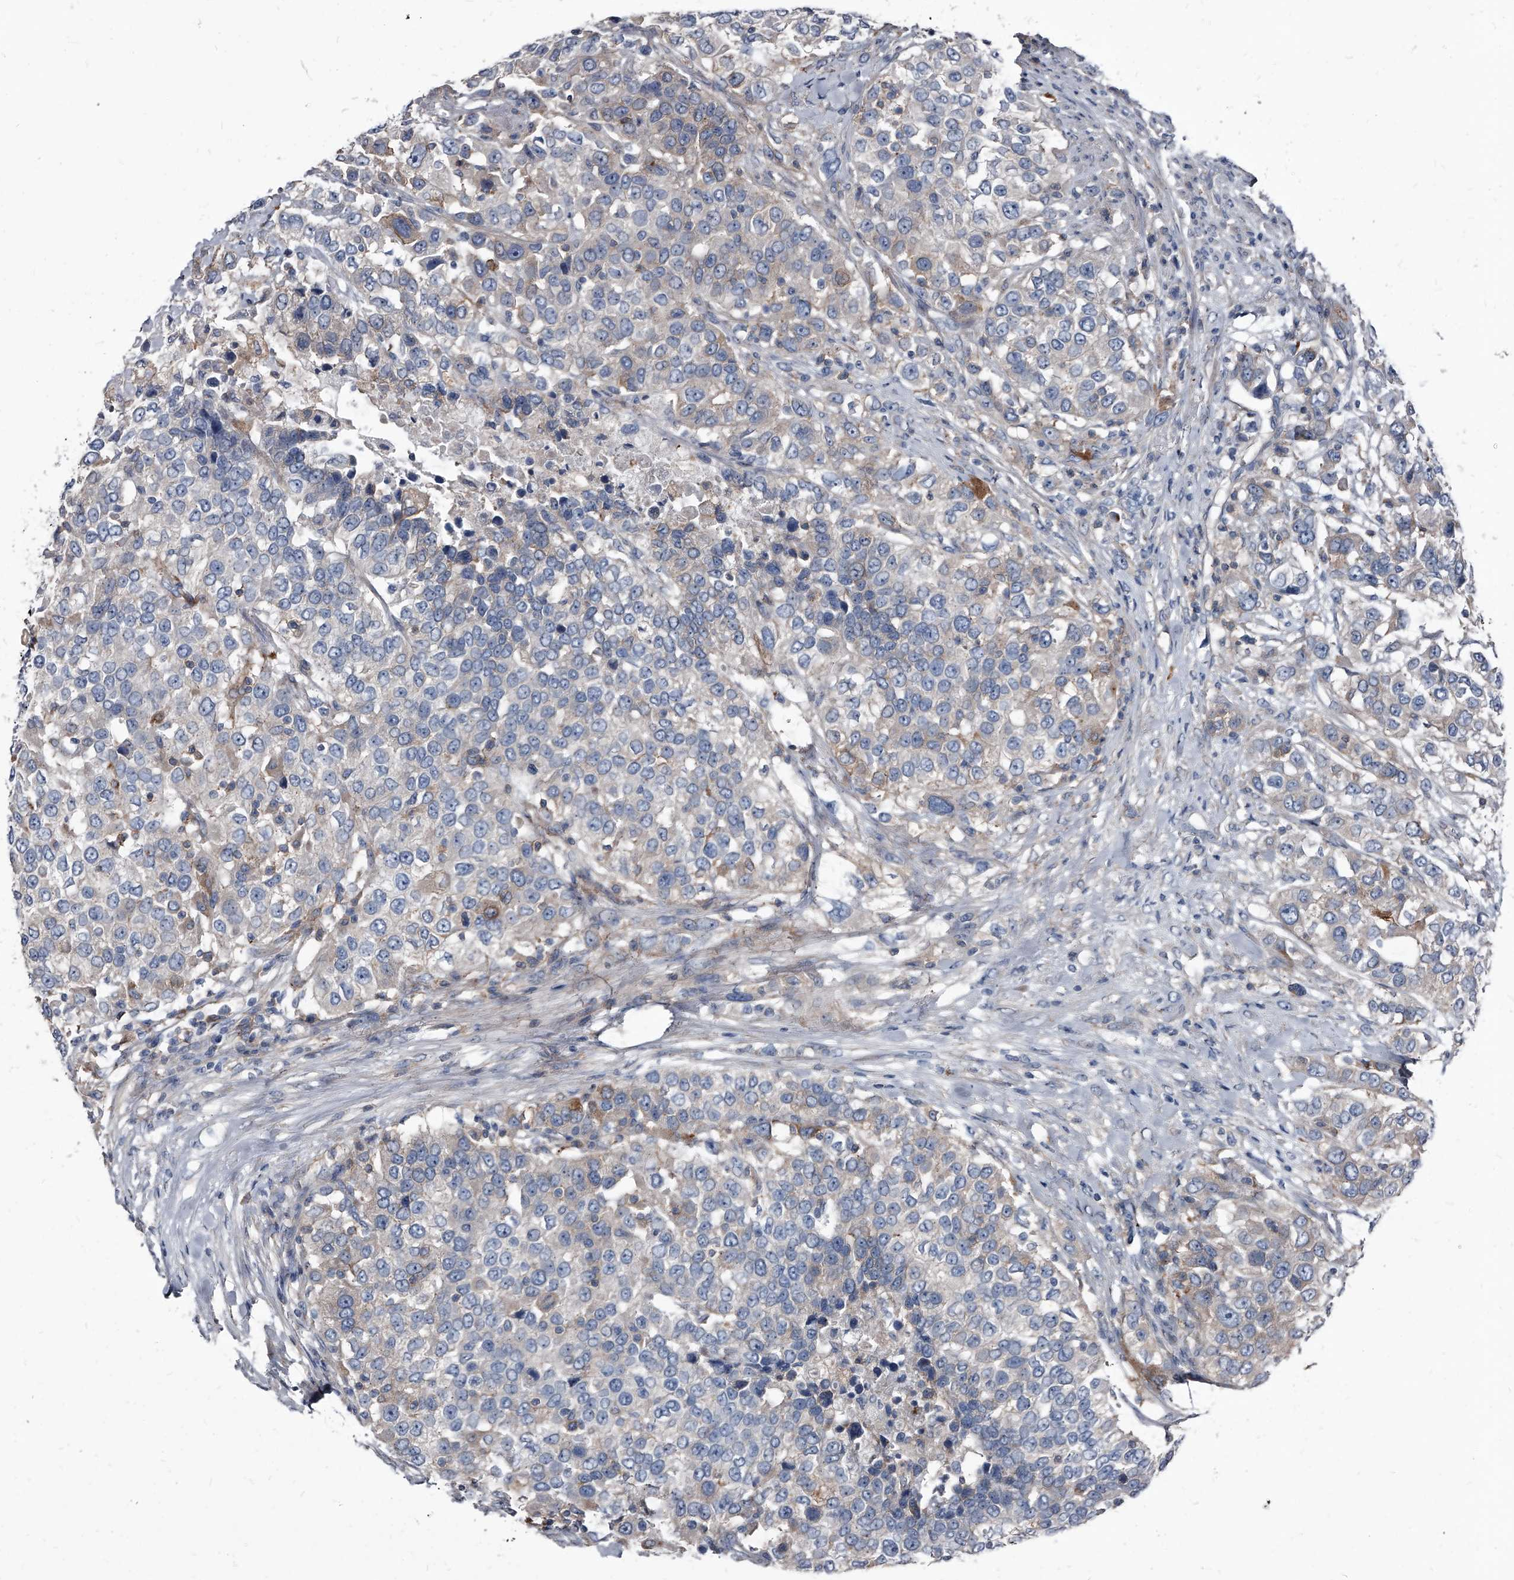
{"staining": {"intensity": "weak", "quantity": "<25%", "location": "cytoplasmic/membranous"}, "tissue": "urothelial cancer", "cell_type": "Tumor cells", "image_type": "cancer", "snomed": [{"axis": "morphology", "description": "Urothelial carcinoma, High grade"}, {"axis": "topography", "description": "Urinary bladder"}], "caption": "Immunohistochemistry photomicrograph of urothelial cancer stained for a protein (brown), which shows no expression in tumor cells.", "gene": "PGLYRP3", "patient": {"sex": "female", "age": 80}}